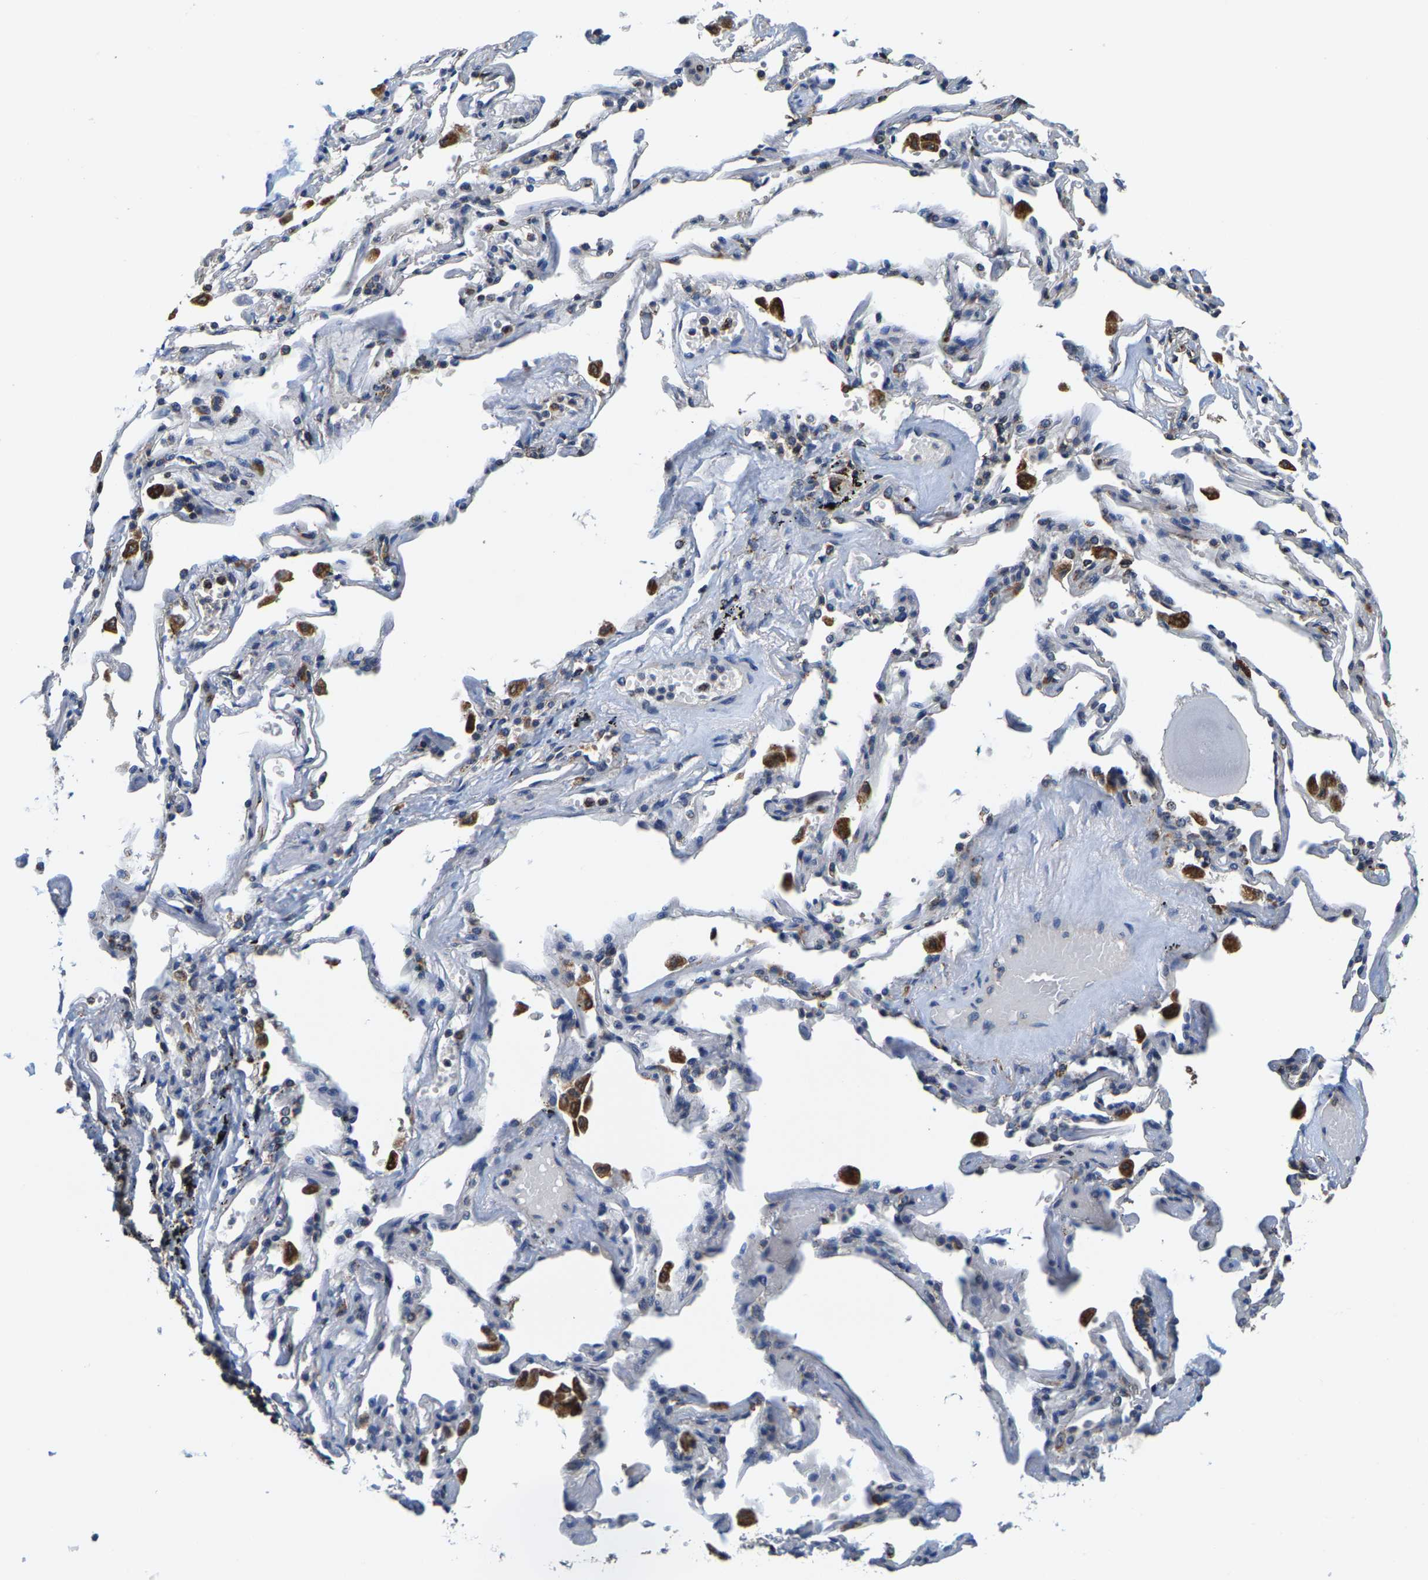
{"staining": {"intensity": "moderate", "quantity": "<25%", "location": "cytoplasmic/membranous"}, "tissue": "adipose tissue", "cell_type": "Adipocytes", "image_type": "normal", "snomed": [{"axis": "morphology", "description": "Normal tissue, NOS"}, {"axis": "topography", "description": "Cartilage tissue"}, {"axis": "topography", "description": "Lung"}], "caption": "The histopathology image demonstrates immunohistochemical staining of benign adipose tissue. There is moderate cytoplasmic/membranous staining is present in approximately <25% of adipocytes. The staining was performed using DAB, with brown indicating positive protein expression. Nuclei are stained blue with hematoxylin.", "gene": "SHMT2", "patient": {"sex": "female", "age": 77}}